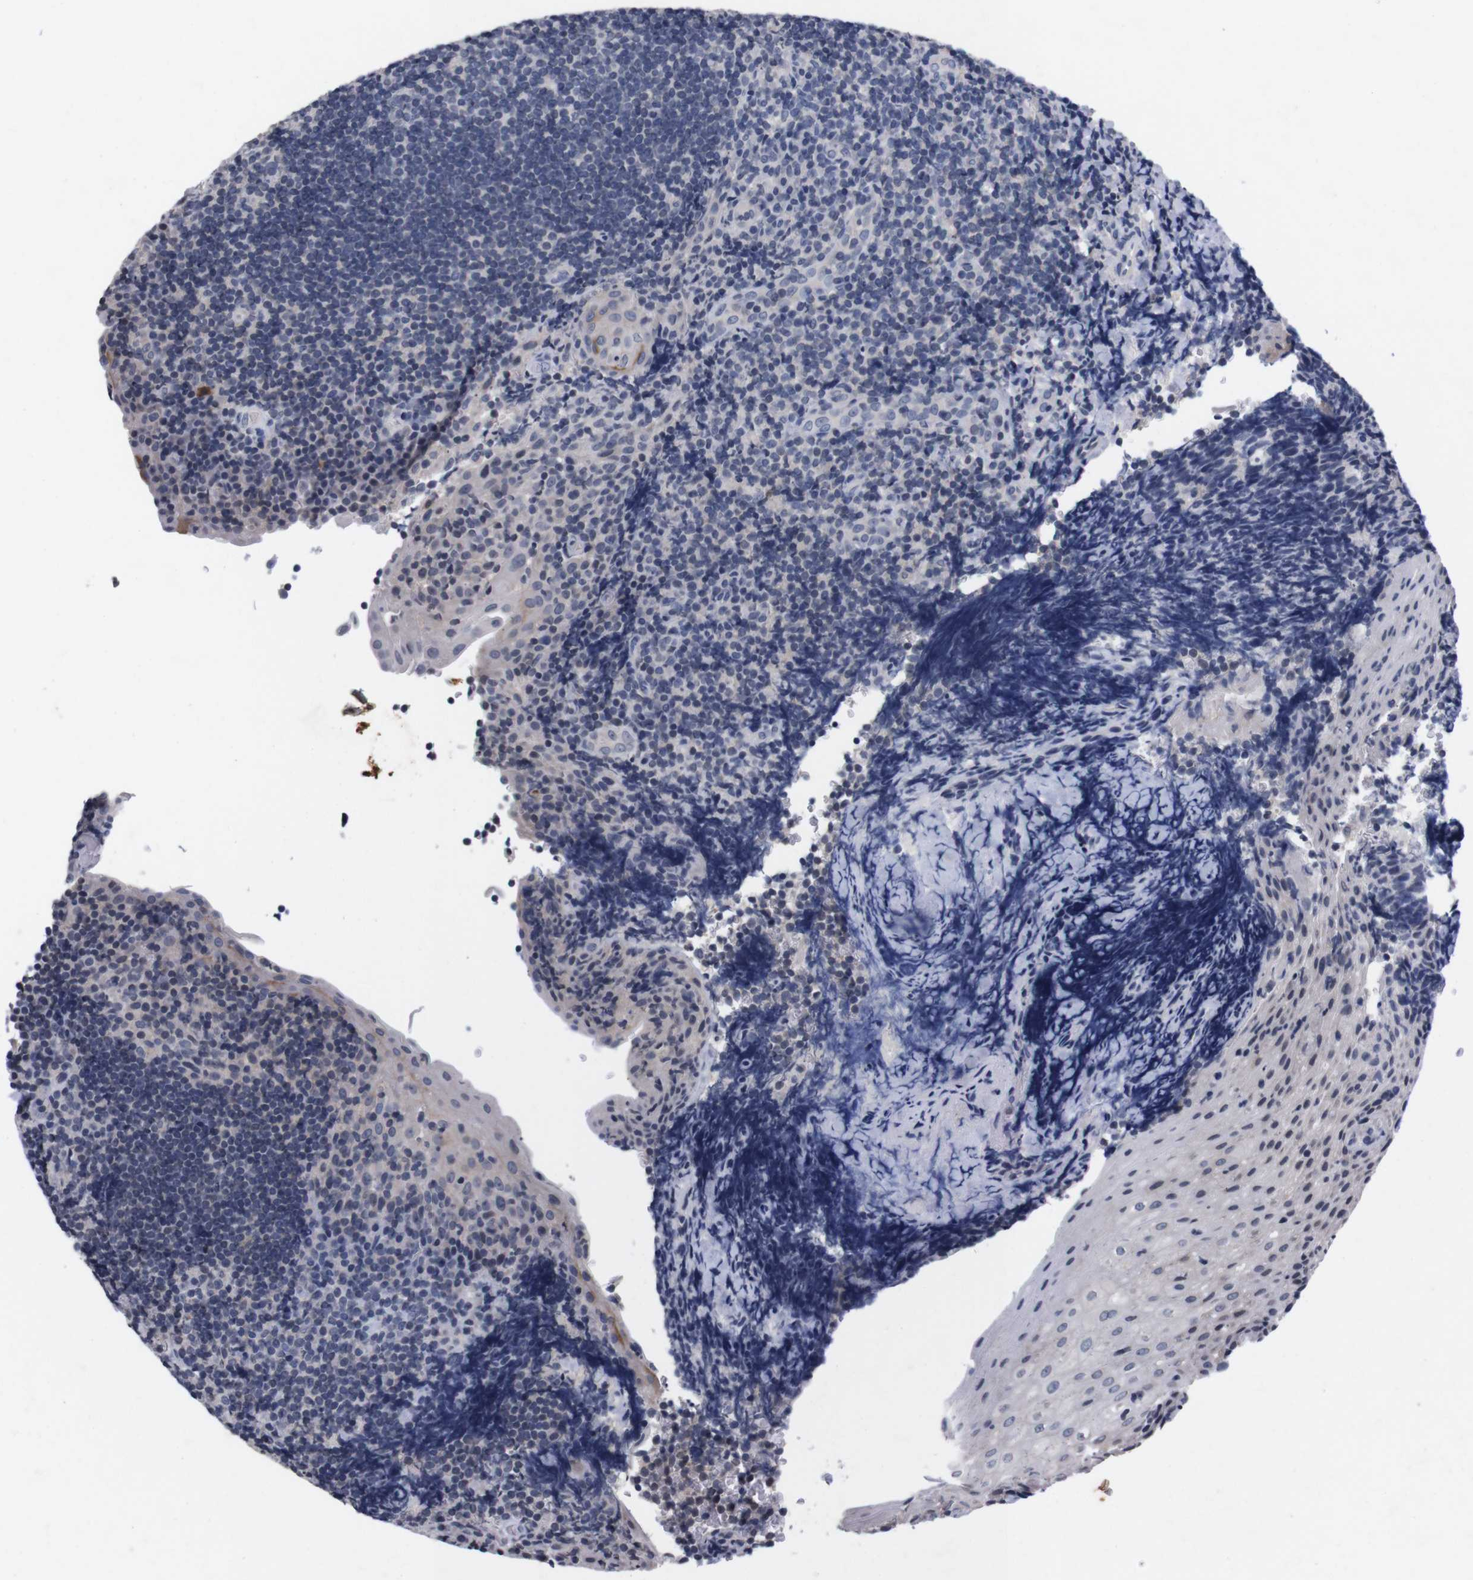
{"staining": {"intensity": "negative", "quantity": "none", "location": "none"}, "tissue": "tonsil", "cell_type": "Germinal center cells", "image_type": "normal", "snomed": [{"axis": "morphology", "description": "Normal tissue, NOS"}, {"axis": "topography", "description": "Tonsil"}], "caption": "DAB (3,3'-diaminobenzidine) immunohistochemical staining of benign tonsil shows no significant positivity in germinal center cells. (Stains: DAB (3,3'-diaminobenzidine) immunohistochemistry (IHC) with hematoxylin counter stain, Microscopy: brightfield microscopy at high magnification).", "gene": "TNFRSF21", "patient": {"sex": "male", "age": 37}}